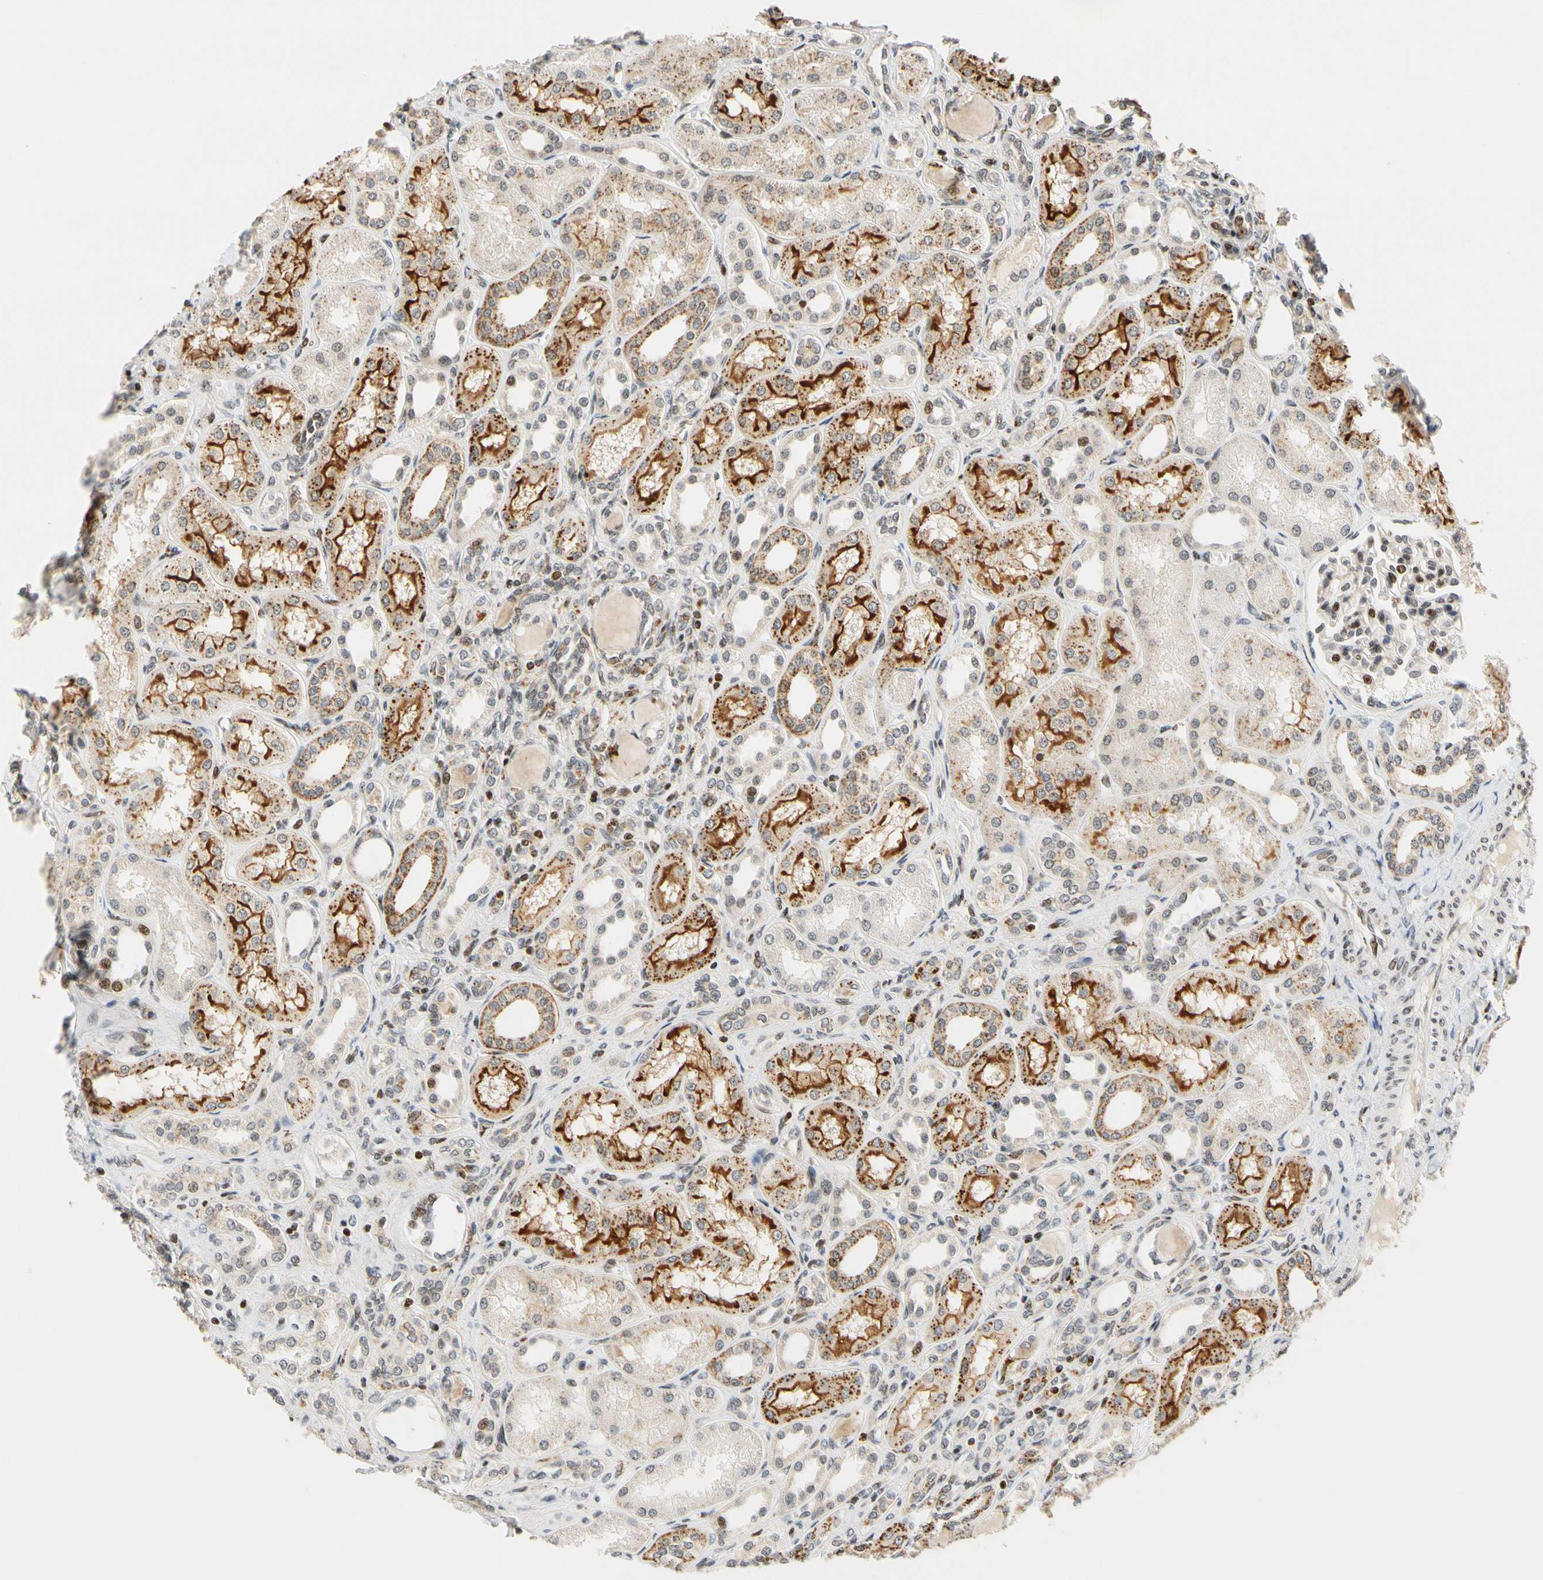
{"staining": {"intensity": "moderate", "quantity": "<25%", "location": "nuclear"}, "tissue": "kidney", "cell_type": "Cells in glomeruli", "image_type": "normal", "snomed": [{"axis": "morphology", "description": "Normal tissue, NOS"}, {"axis": "topography", "description": "Kidney"}], "caption": "Cells in glomeruli reveal moderate nuclear staining in about <25% of cells in normal kidney.", "gene": "CDK7", "patient": {"sex": "male", "age": 7}}